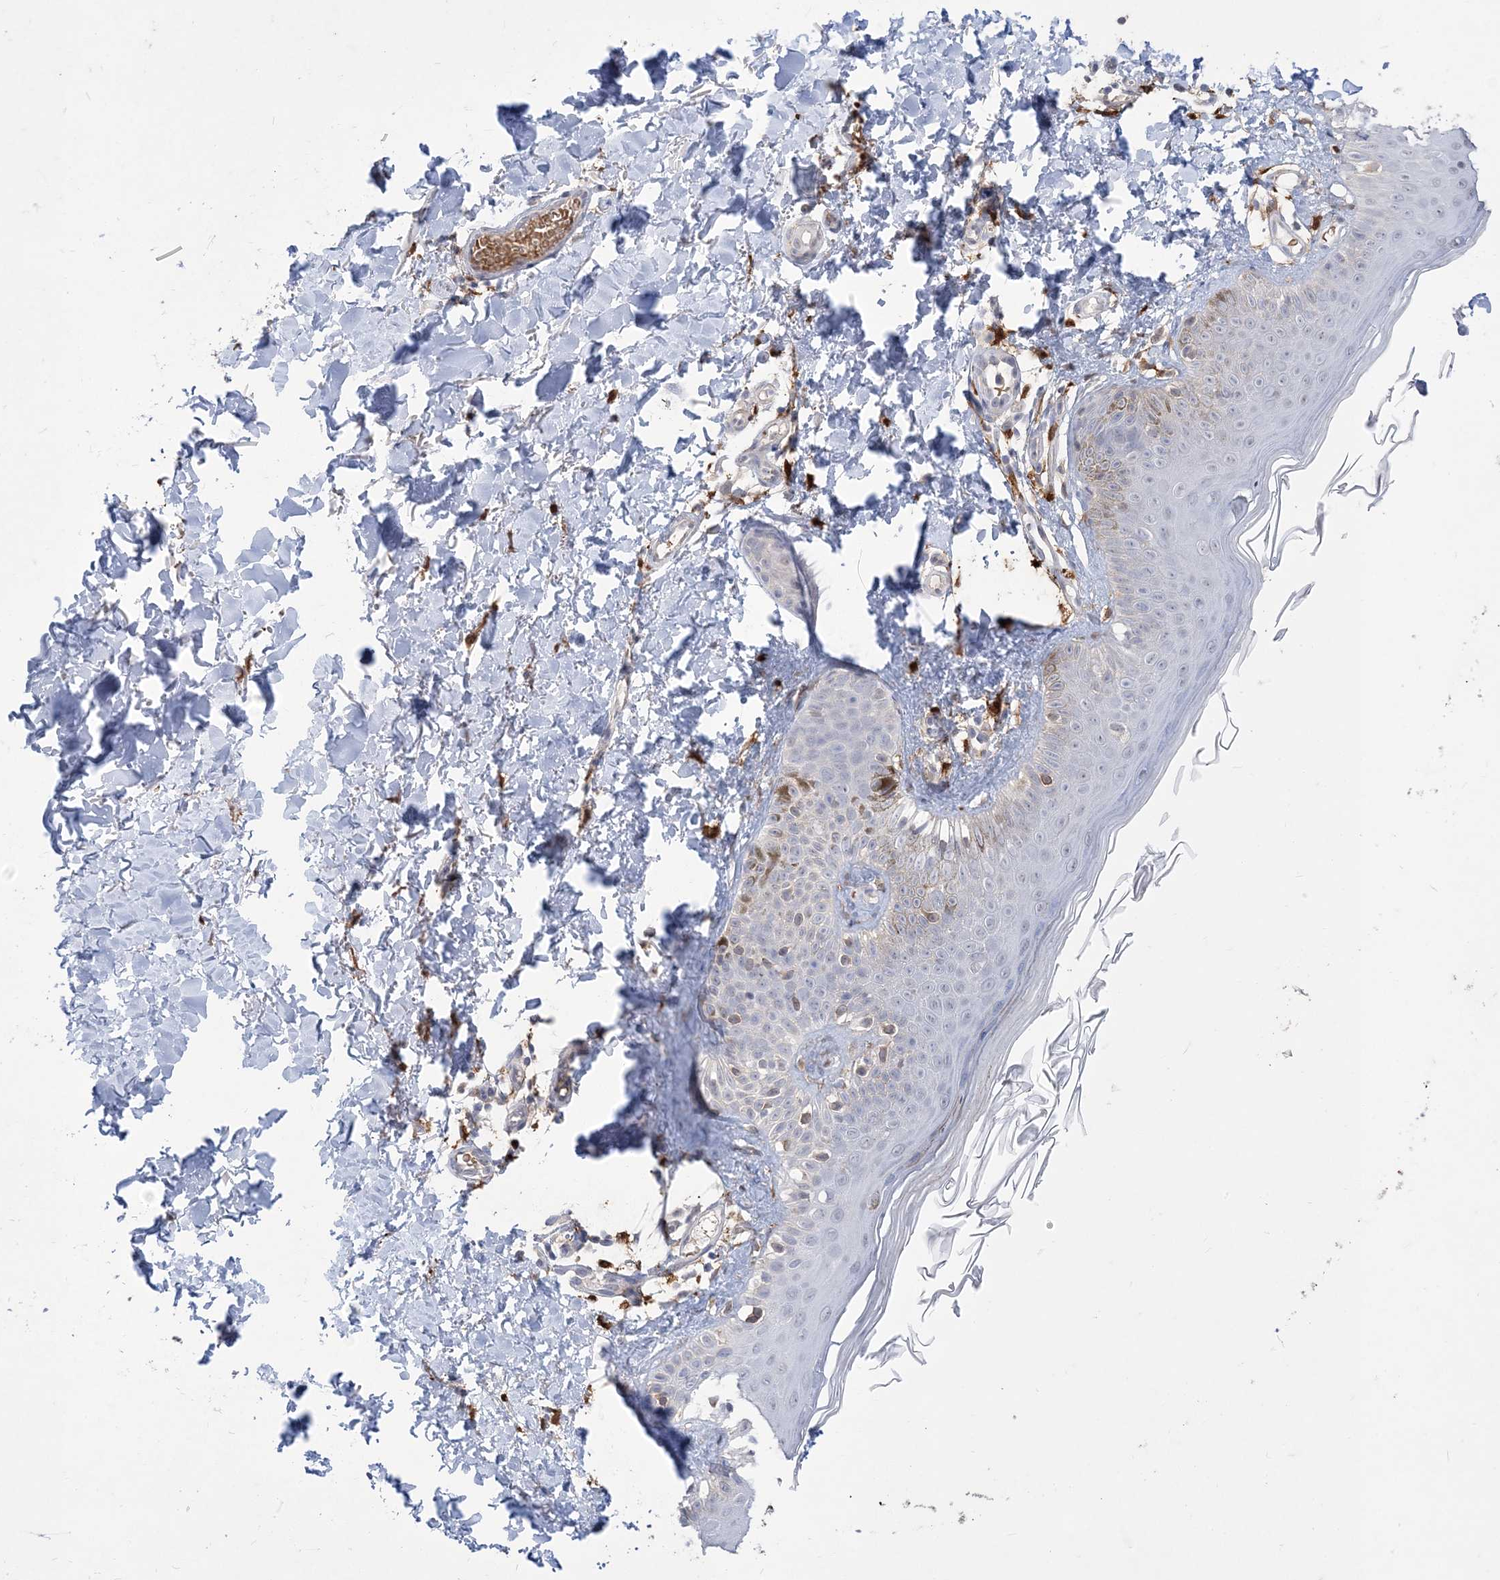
{"staining": {"intensity": "negative", "quantity": "none", "location": "none"}, "tissue": "skin", "cell_type": "Fibroblasts", "image_type": "normal", "snomed": [{"axis": "morphology", "description": "Normal tissue, NOS"}, {"axis": "topography", "description": "Skin"}], "caption": "The image demonstrates no significant staining in fibroblasts of skin.", "gene": "TSPEAR", "patient": {"sex": "male", "age": 52}}